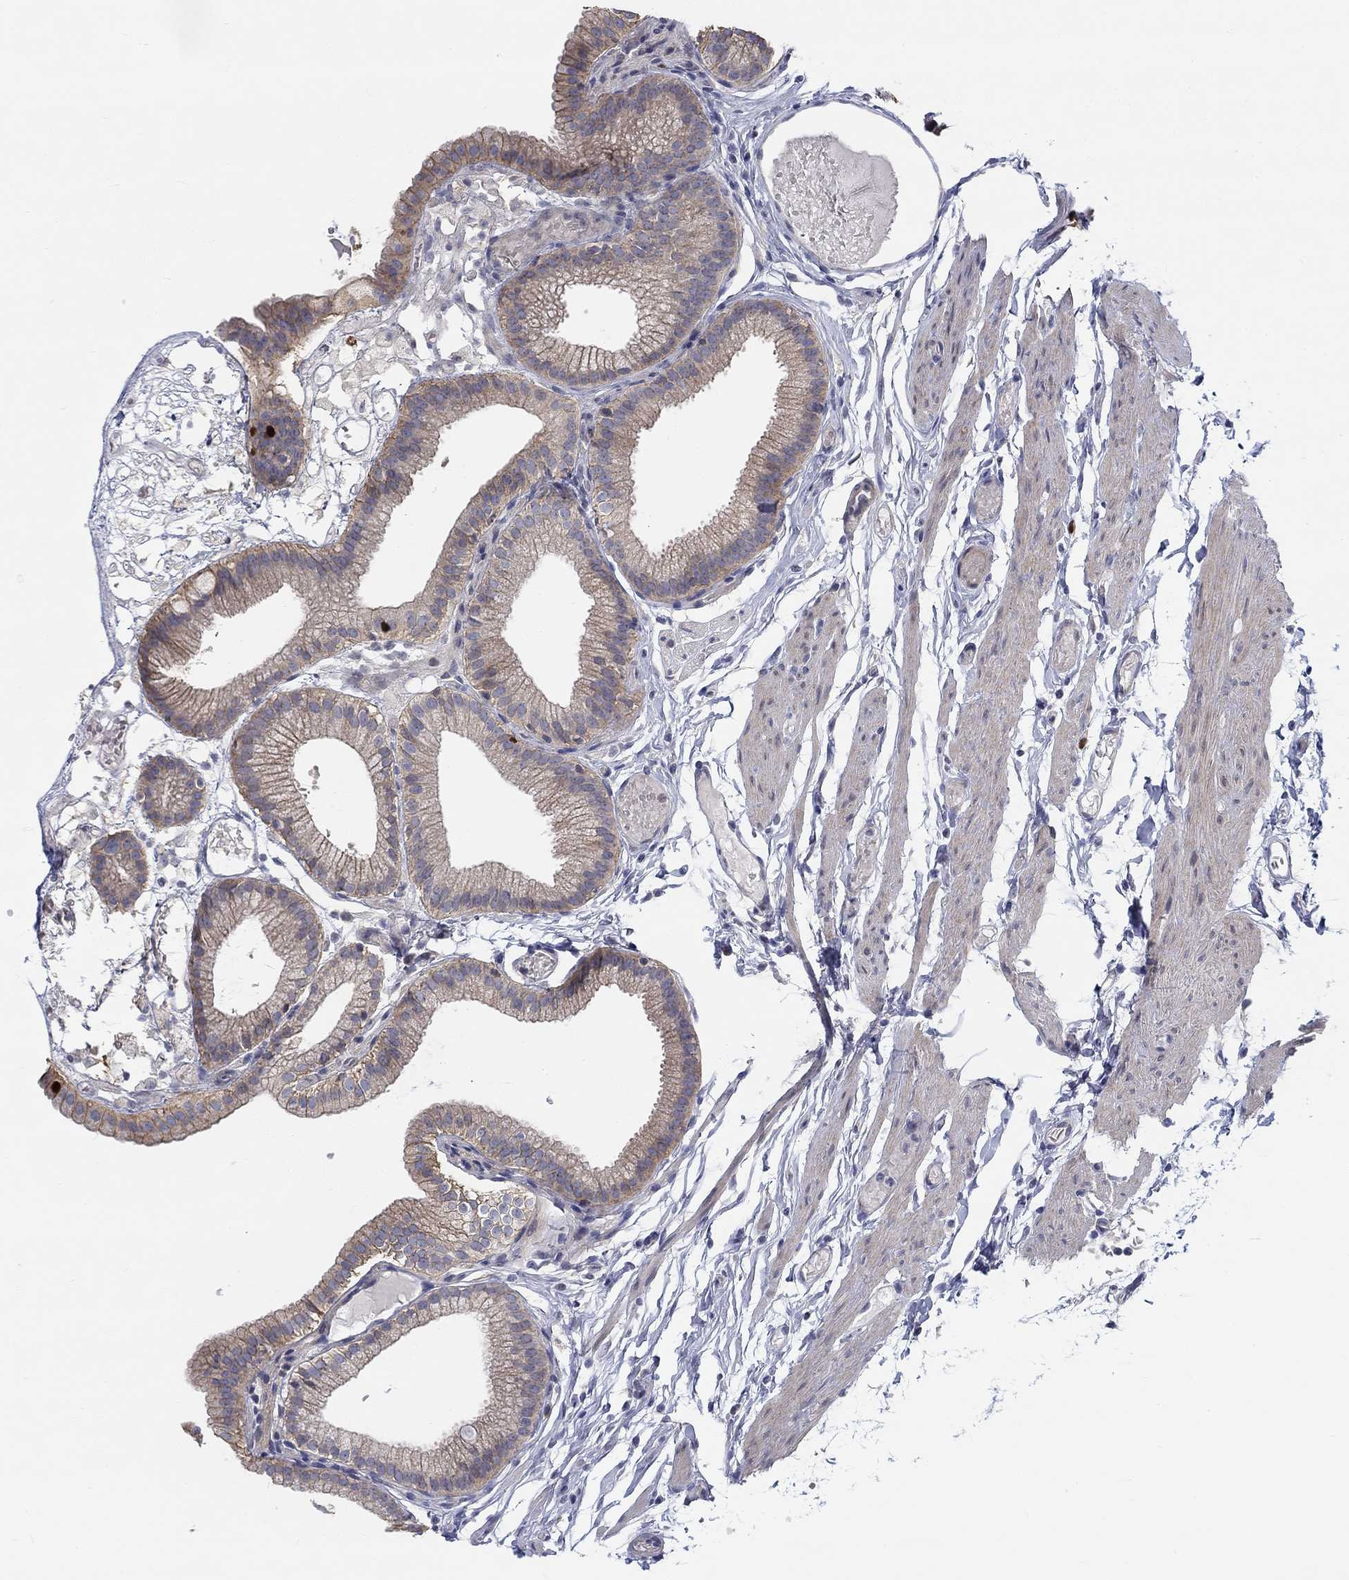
{"staining": {"intensity": "strong", "quantity": "<25%", "location": "nuclear"}, "tissue": "gallbladder", "cell_type": "Glandular cells", "image_type": "normal", "snomed": [{"axis": "morphology", "description": "Normal tissue, NOS"}, {"axis": "topography", "description": "Gallbladder"}], "caption": "Gallbladder stained with DAB IHC demonstrates medium levels of strong nuclear staining in approximately <25% of glandular cells.", "gene": "PRC1", "patient": {"sex": "female", "age": 45}}